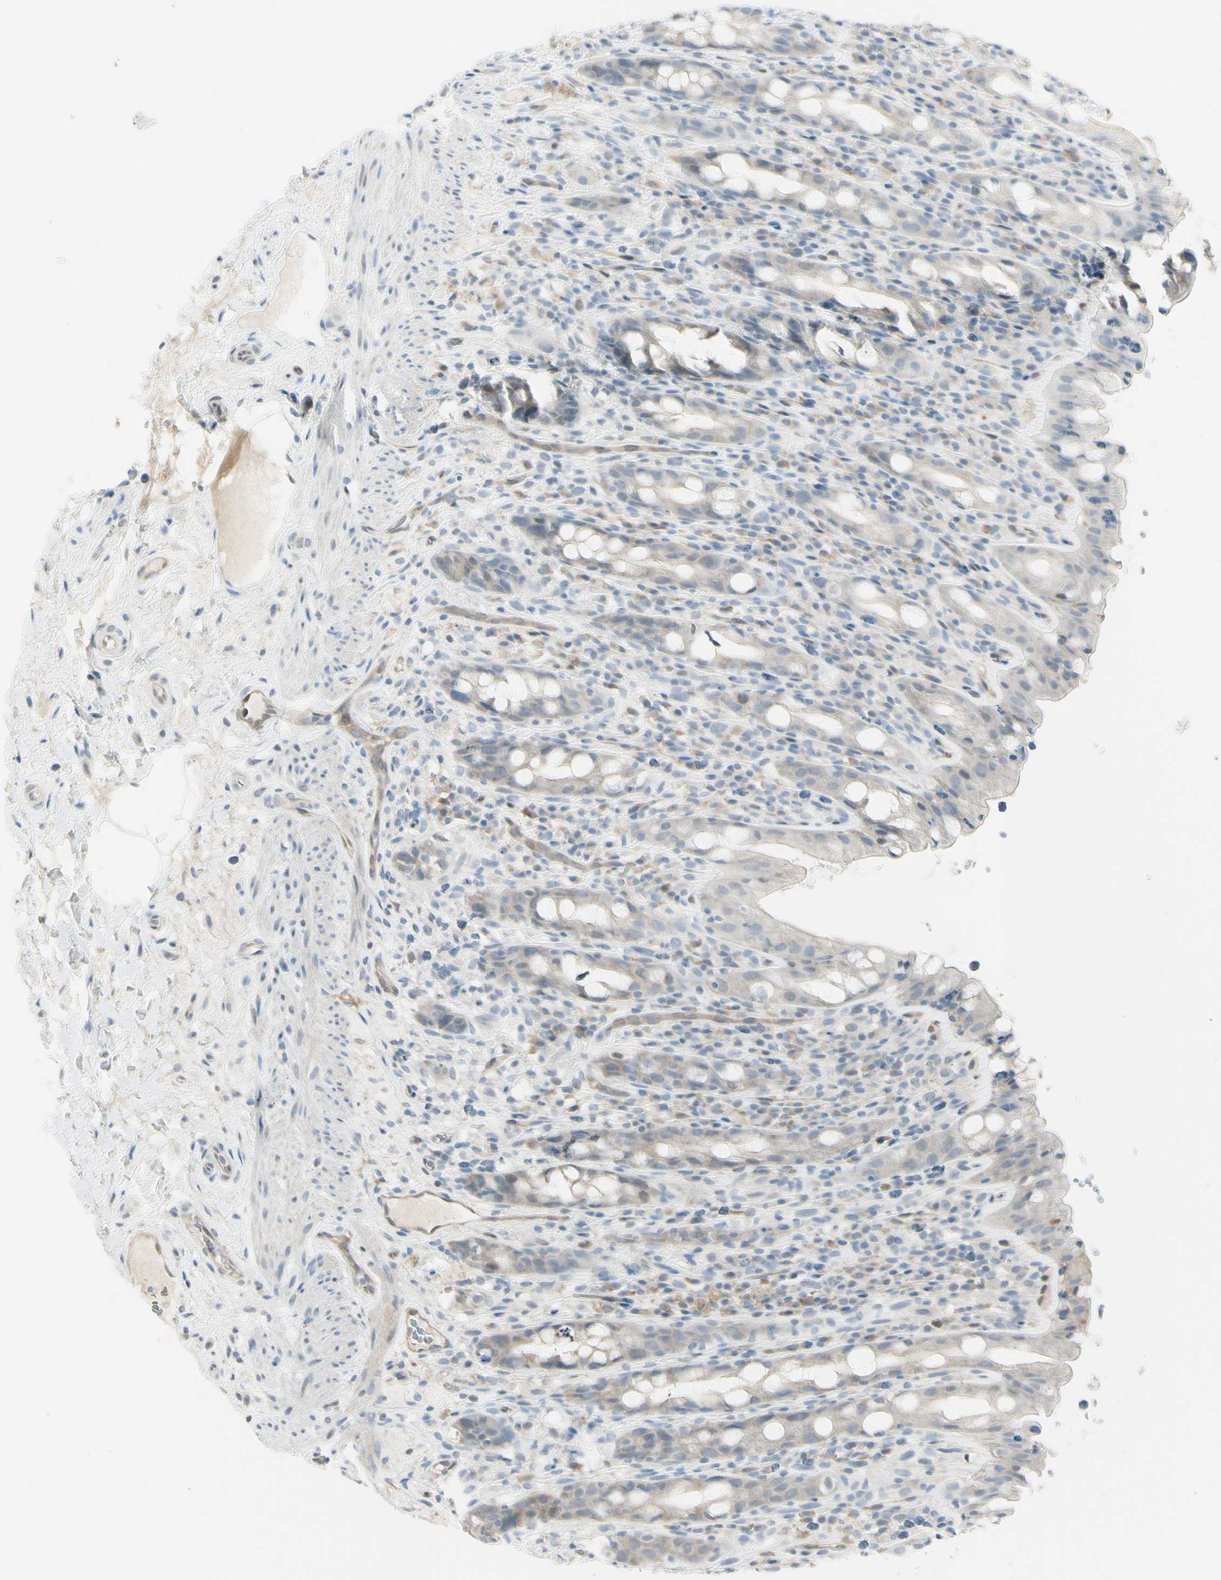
{"staining": {"intensity": "weak", "quantity": "25%-75%", "location": "cytoplasmic/membranous"}, "tissue": "rectum", "cell_type": "Glandular cells", "image_type": "normal", "snomed": [{"axis": "morphology", "description": "Normal tissue, NOS"}, {"axis": "topography", "description": "Rectum"}], "caption": "Glandular cells display low levels of weak cytoplasmic/membranous expression in about 25%-75% of cells in unremarkable rectum.", "gene": "ASB9", "patient": {"sex": "male", "age": 44}}